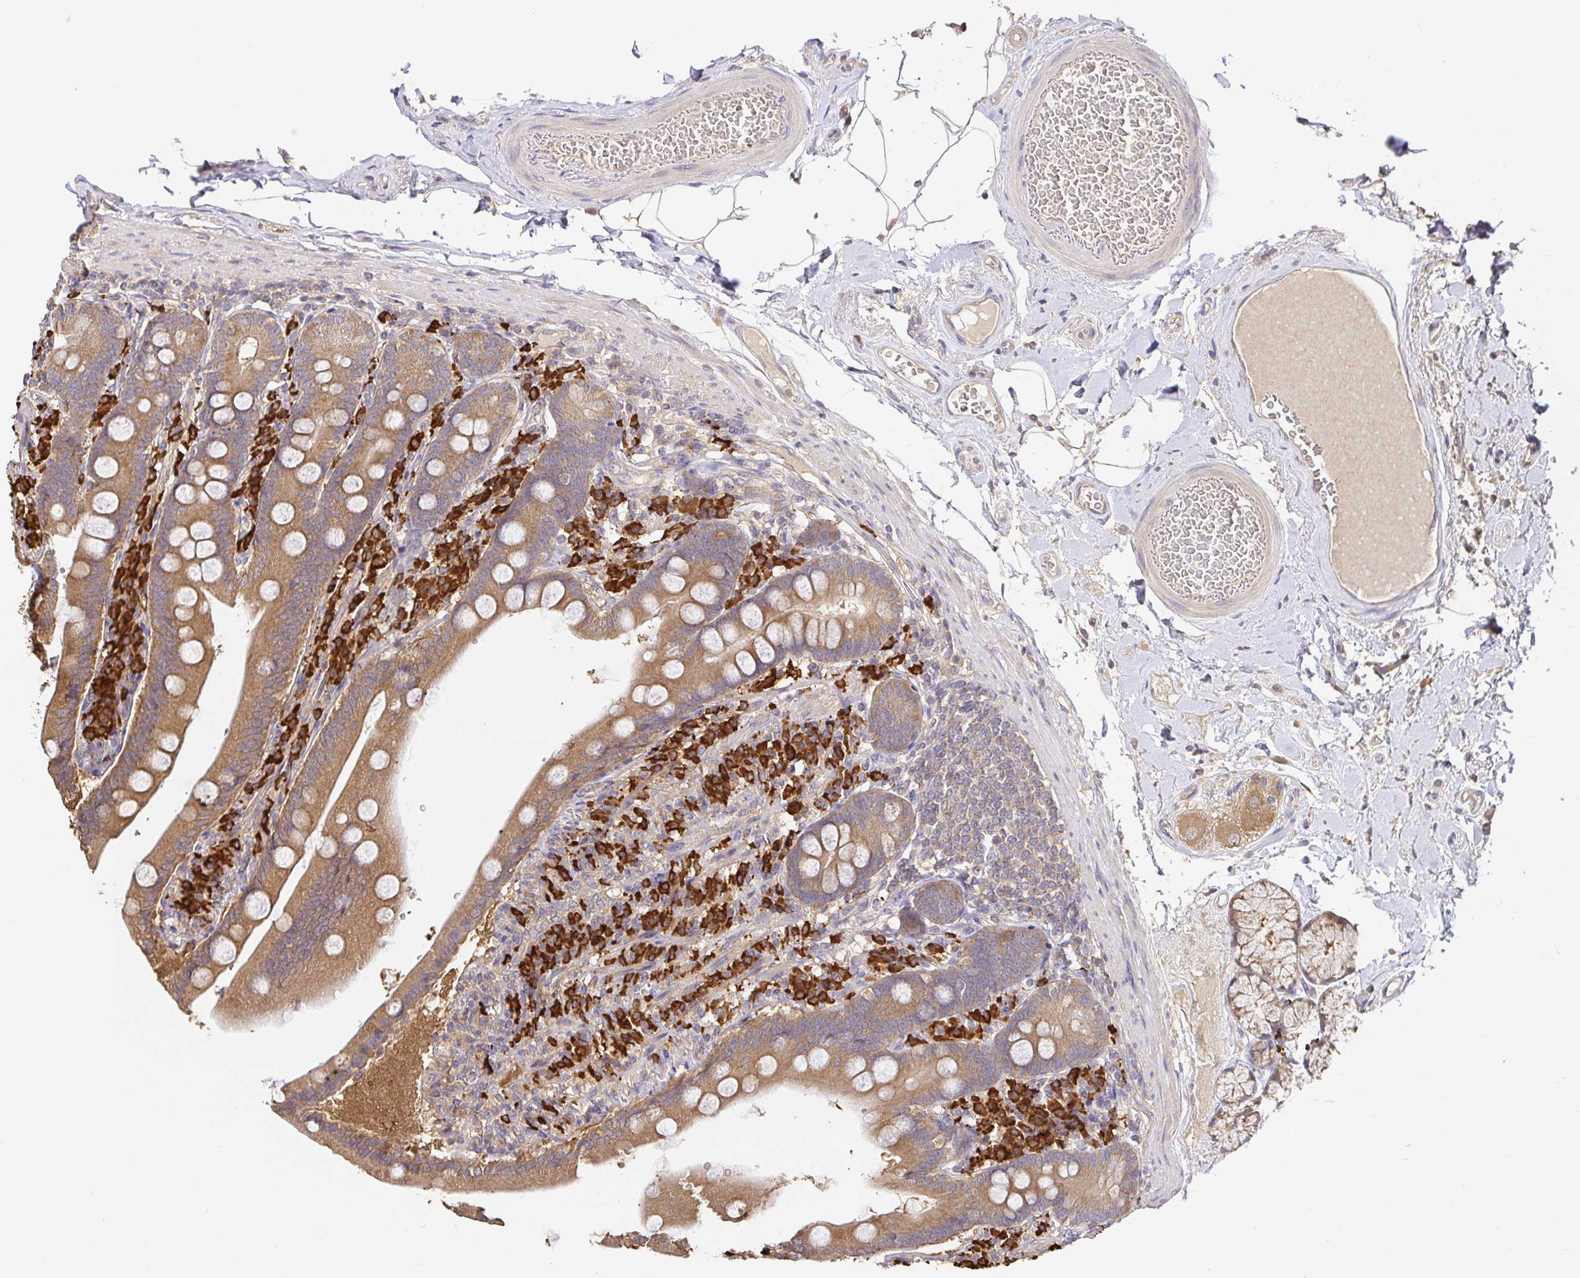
{"staining": {"intensity": "moderate", "quantity": ">75%", "location": "cytoplasmic/membranous"}, "tissue": "duodenum", "cell_type": "Glandular cells", "image_type": "normal", "snomed": [{"axis": "morphology", "description": "Normal tissue, NOS"}, {"axis": "topography", "description": "Duodenum"}], "caption": "Glandular cells exhibit medium levels of moderate cytoplasmic/membranous expression in about >75% of cells in normal human duodenum.", "gene": "HAGH", "patient": {"sex": "female", "age": 67}}